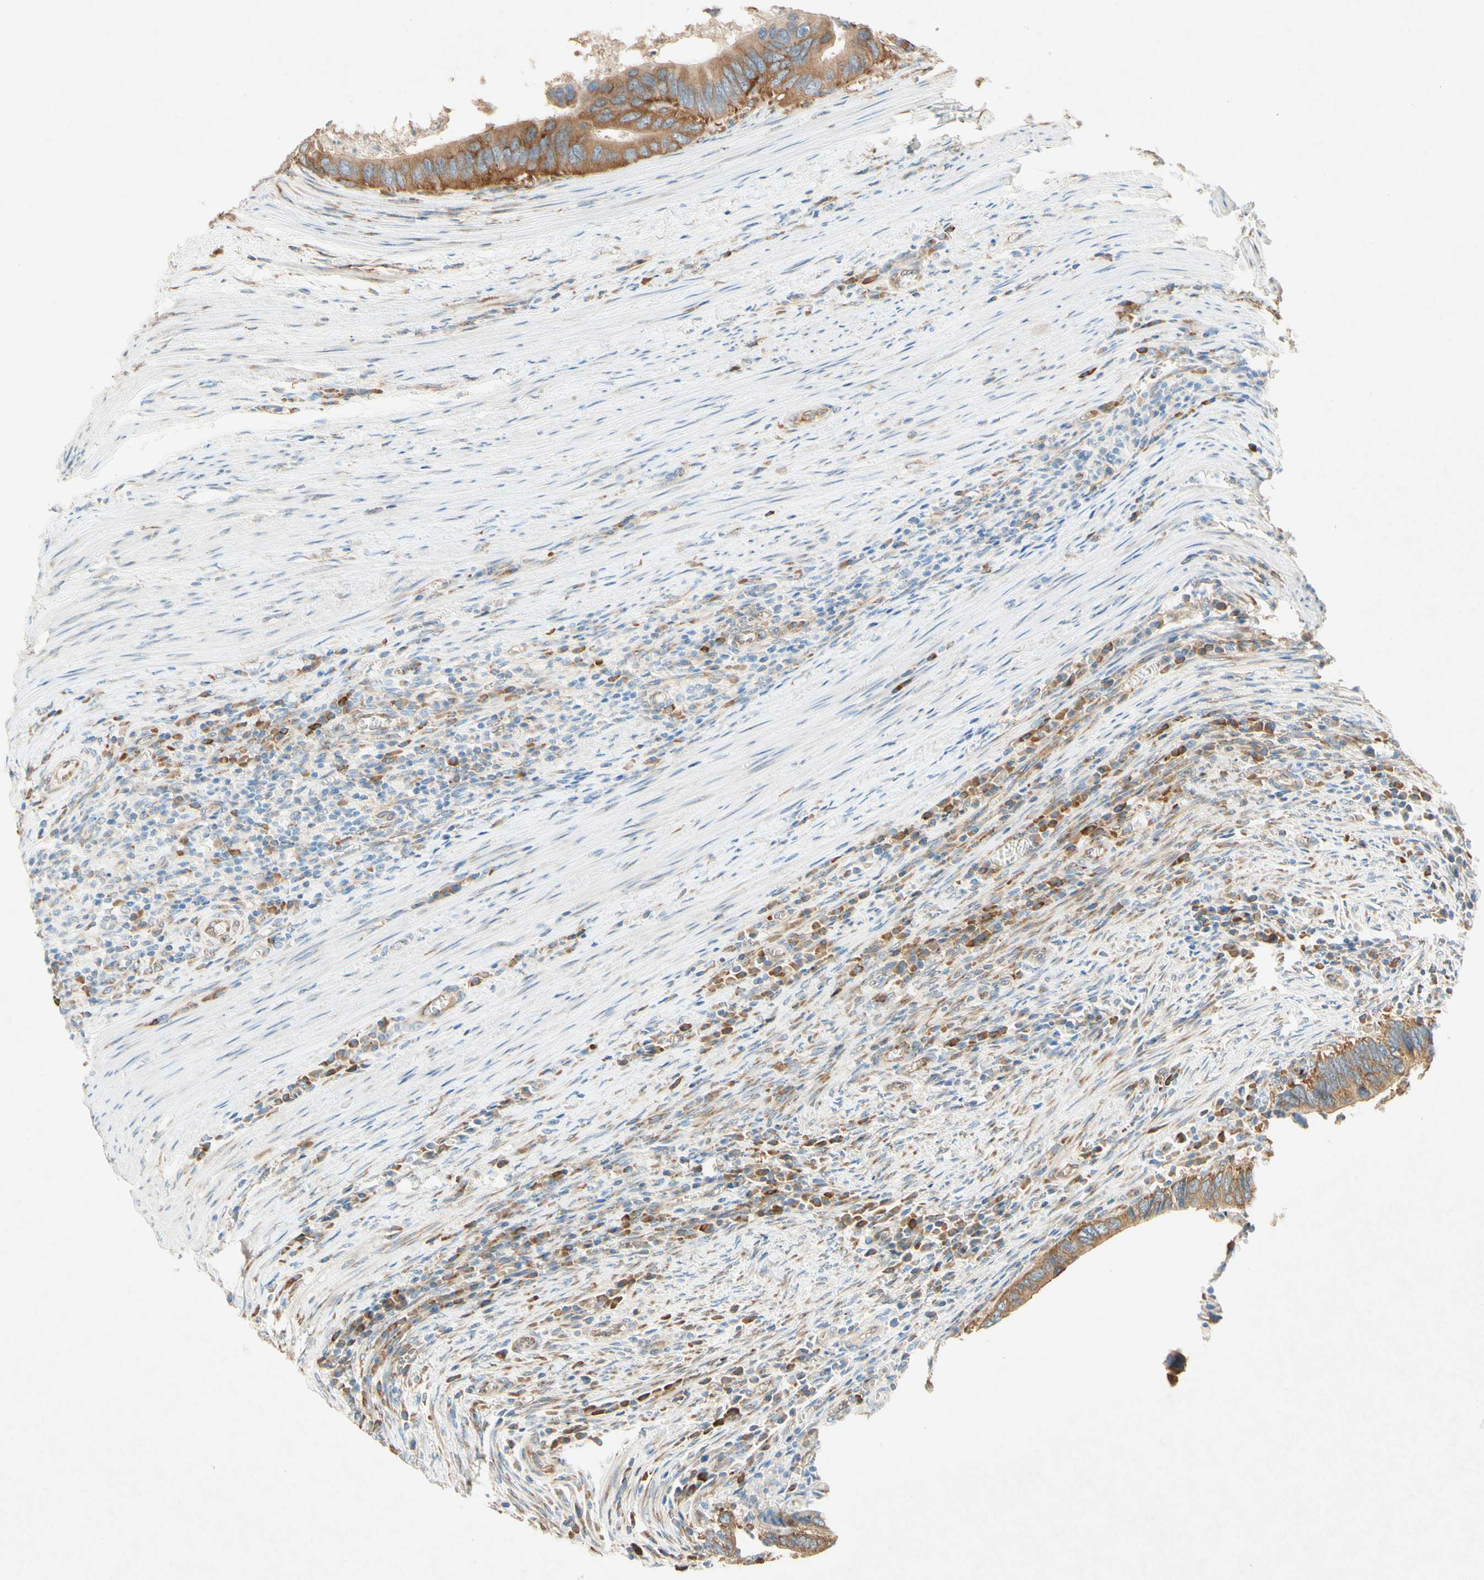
{"staining": {"intensity": "moderate", "quantity": "25%-75%", "location": "cytoplasmic/membranous"}, "tissue": "colorectal cancer", "cell_type": "Tumor cells", "image_type": "cancer", "snomed": [{"axis": "morphology", "description": "Adenocarcinoma, NOS"}, {"axis": "topography", "description": "Colon"}], "caption": "Protein staining by immunohistochemistry displays moderate cytoplasmic/membranous staining in about 25%-75% of tumor cells in colorectal cancer.", "gene": "PABPC1", "patient": {"sex": "male", "age": 72}}